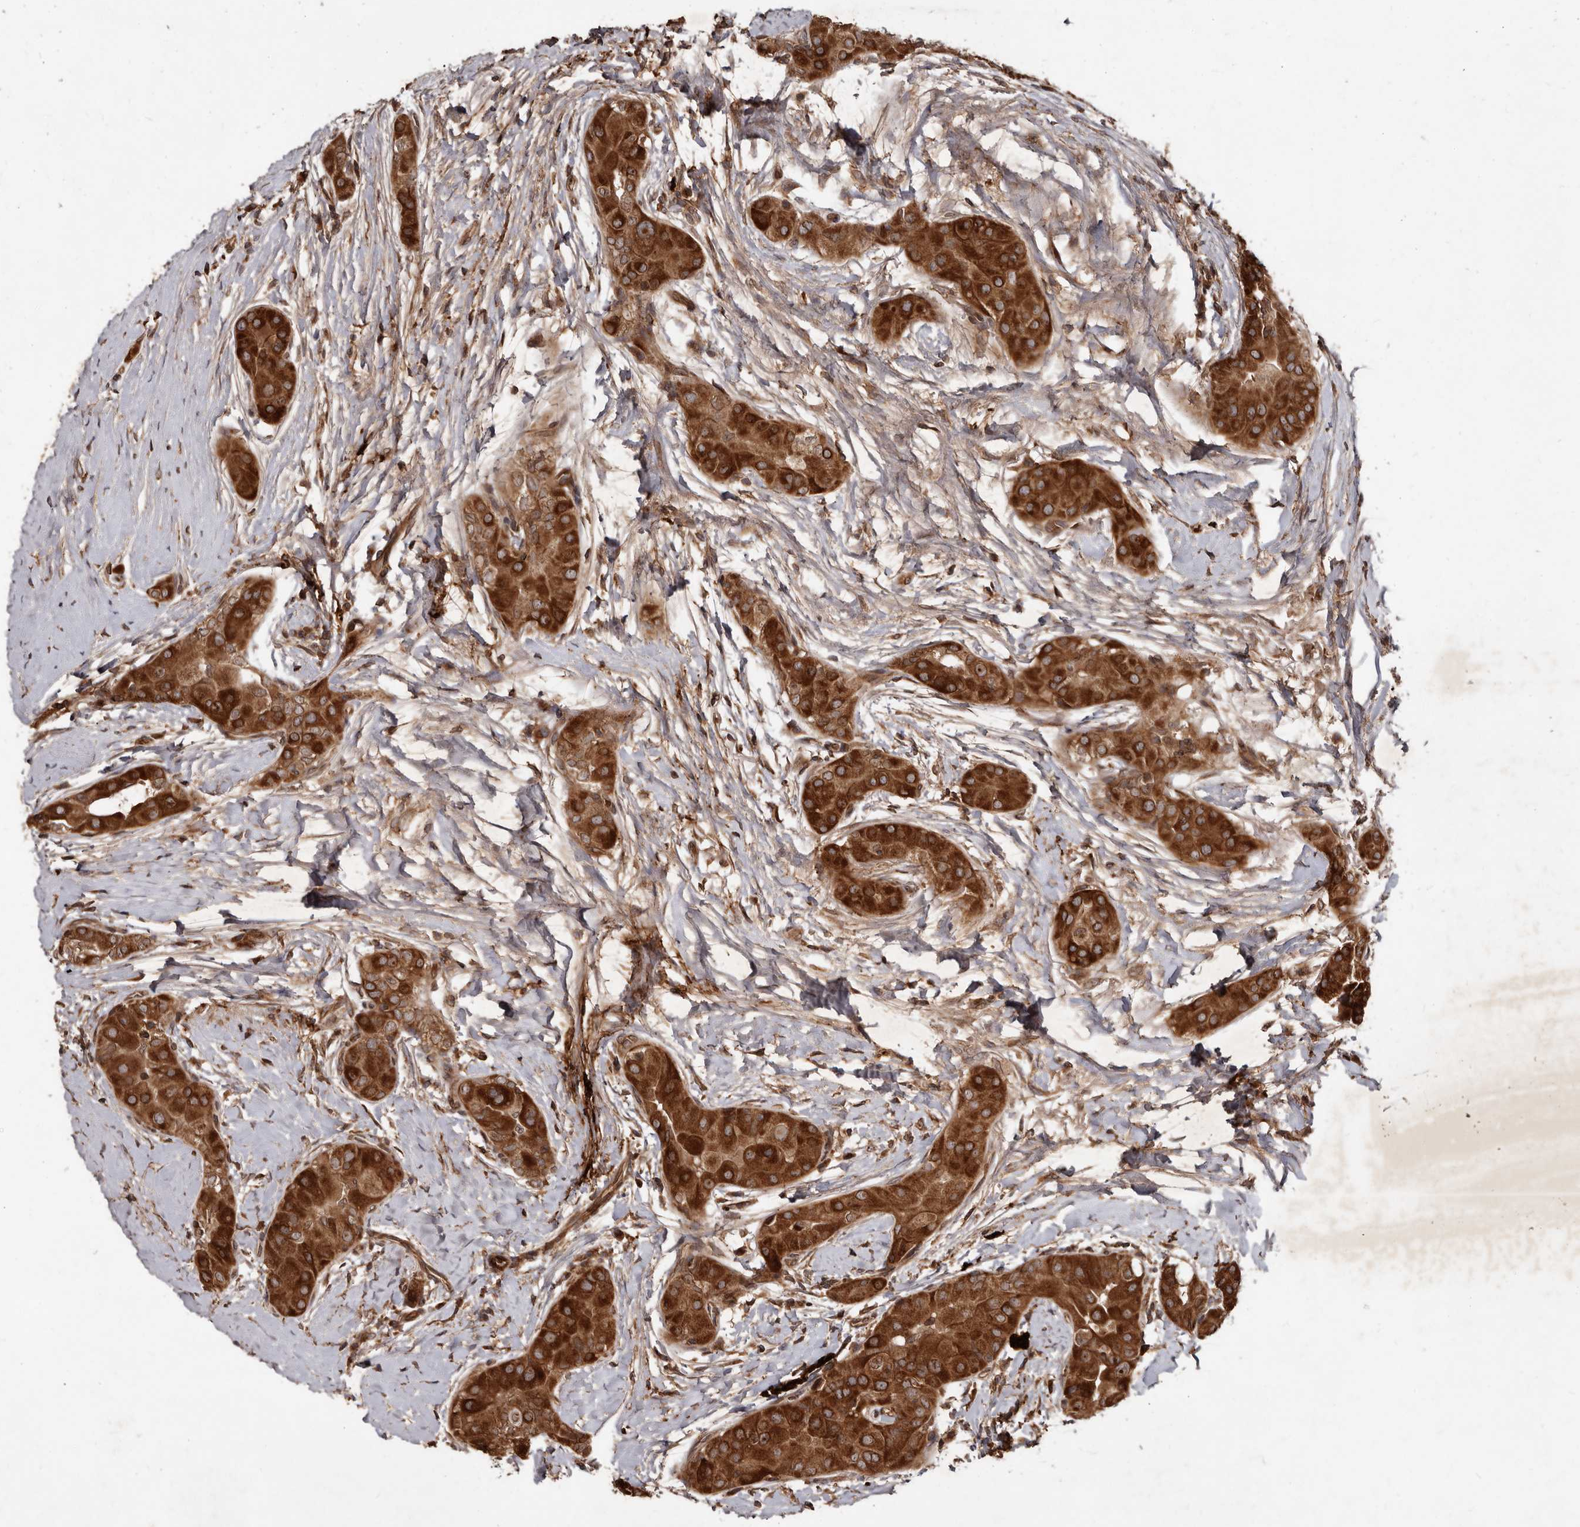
{"staining": {"intensity": "strong", "quantity": ">75%", "location": "cytoplasmic/membranous"}, "tissue": "thyroid cancer", "cell_type": "Tumor cells", "image_type": "cancer", "snomed": [{"axis": "morphology", "description": "Papillary adenocarcinoma, NOS"}, {"axis": "topography", "description": "Thyroid gland"}], "caption": "Tumor cells show high levels of strong cytoplasmic/membranous positivity in approximately >75% of cells in human thyroid cancer.", "gene": "STK36", "patient": {"sex": "male", "age": 33}}